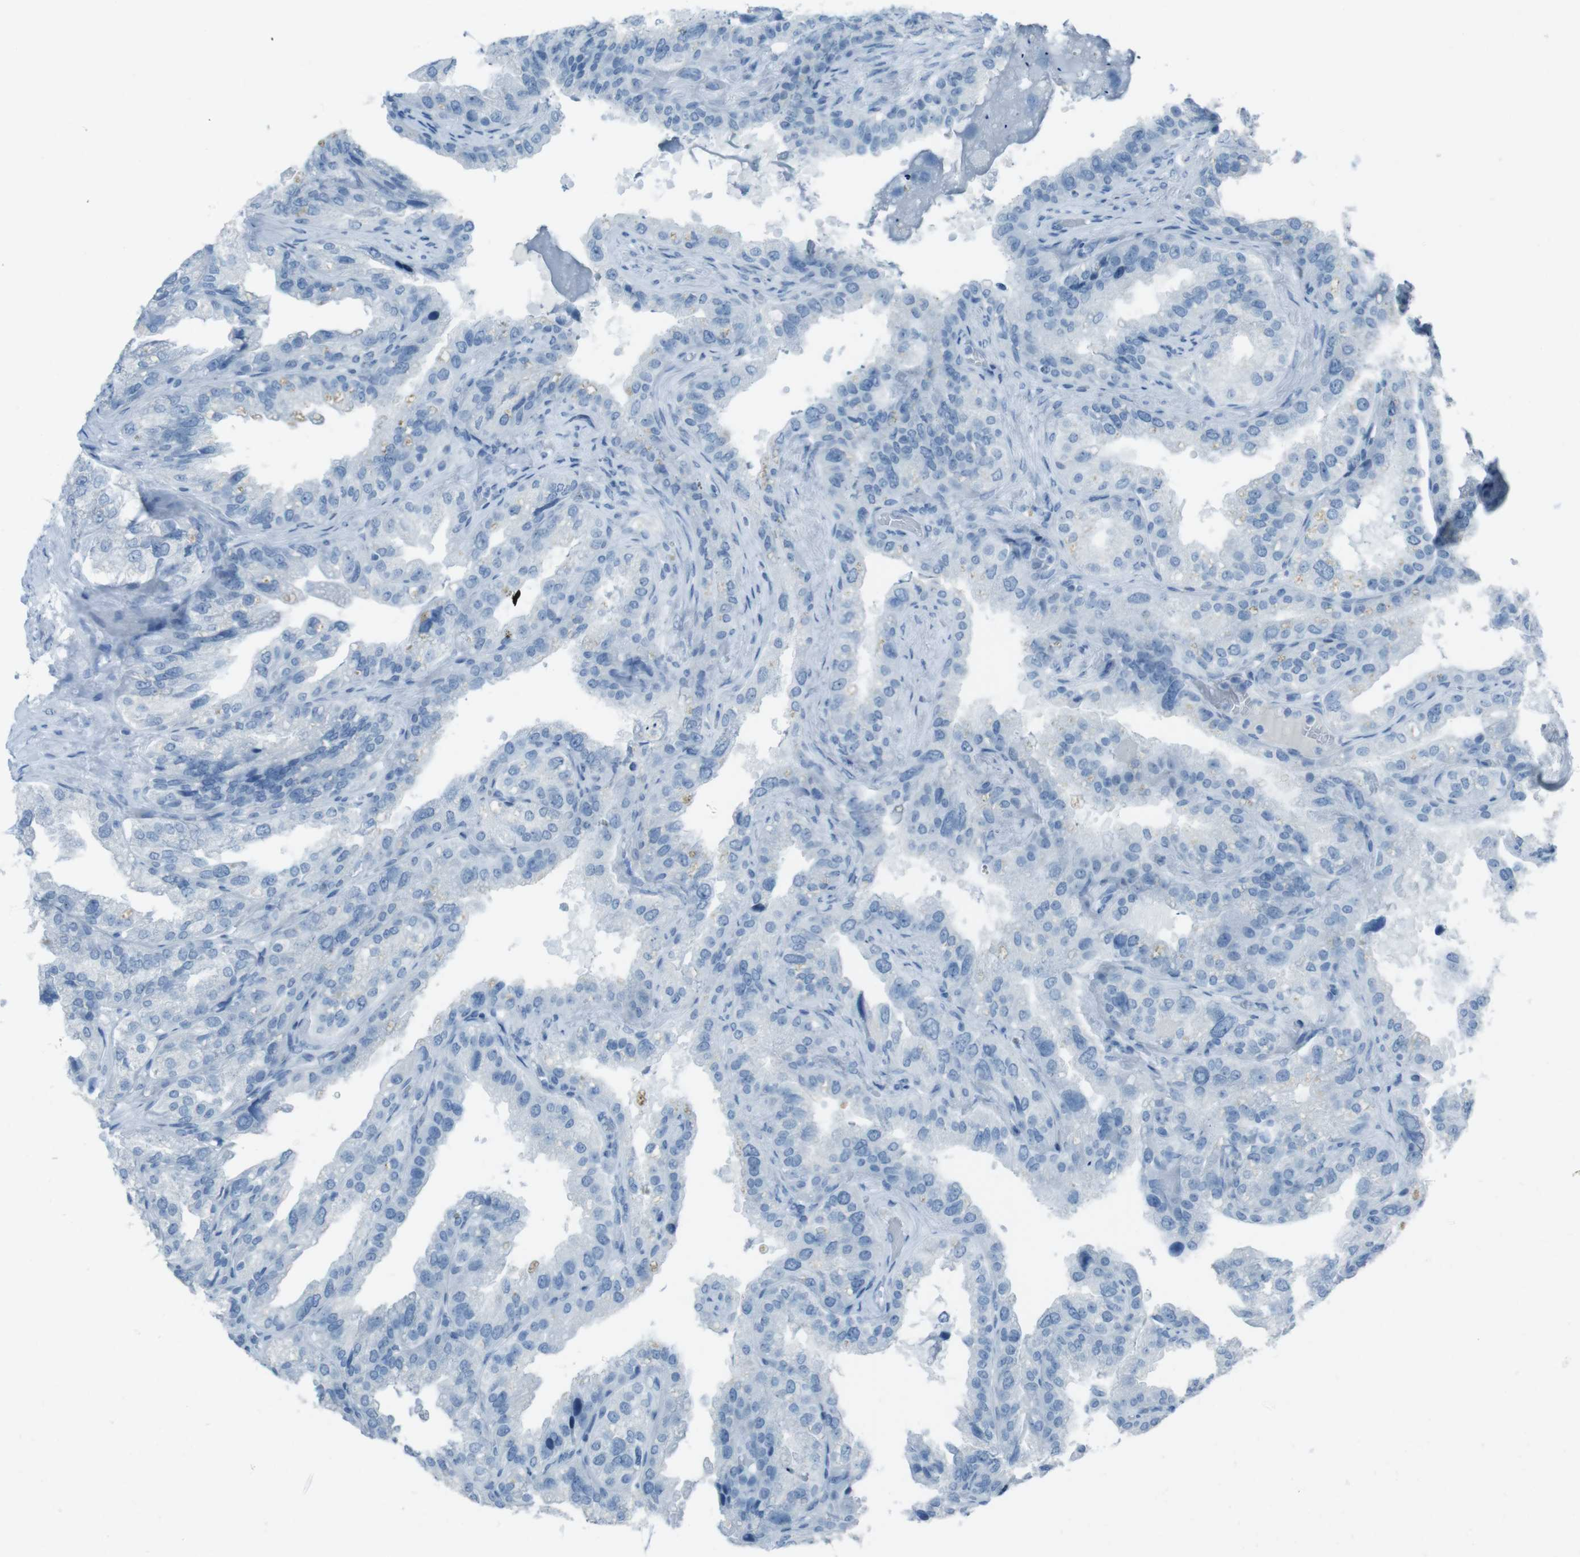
{"staining": {"intensity": "weak", "quantity": "<25%", "location": "cytoplasmic/membranous"}, "tissue": "seminal vesicle", "cell_type": "Glandular cells", "image_type": "normal", "snomed": [{"axis": "morphology", "description": "Normal tissue, NOS"}, {"axis": "topography", "description": "Seminal veicle"}], "caption": "The micrograph reveals no staining of glandular cells in benign seminal vesicle. (DAB (3,3'-diaminobenzidine) IHC, high magnification).", "gene": "TMEM207", "patient": {"sex": "male", "age": 68}}